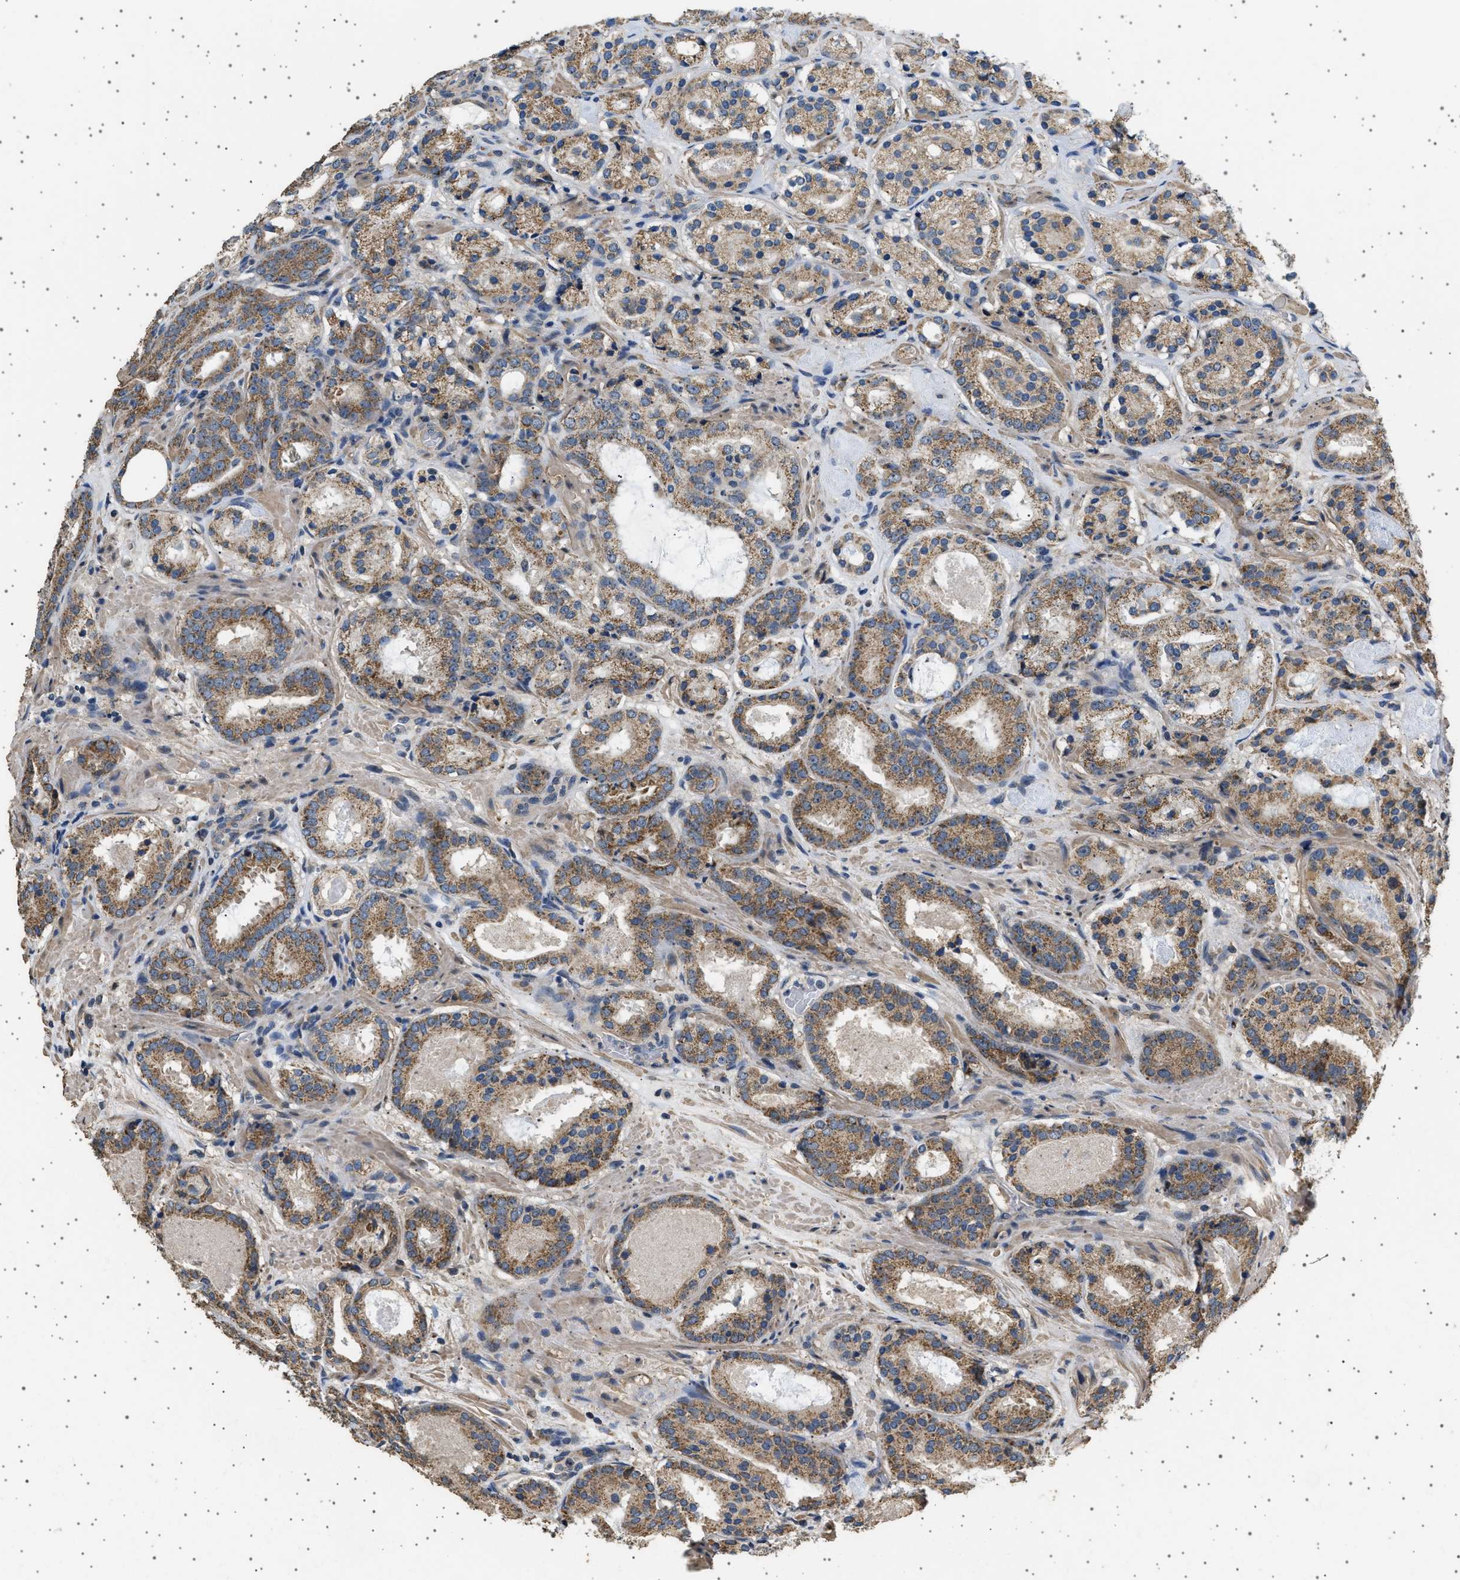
{"staining": {"intensity": "moderate", "quantity": ">75%", "location": "cytoplasmic/membranous"}, "tissue": "prostate cancer", "cell_type": "Tumor cells", "image_type": "cancer", "snomed": [{"axis": "morphology", "description": "Adenocarcinoma, Low grade"}, {"axis": "topography", "description": "Prostate"}], "caption": "Immunohistochemistry image of neoplastic tissue: prostate cancer stained using immunohistochemistry (IHC) displays medium levels of moderate protein expression localized specifically in the cytoplasmic/membranous of tumor cells, appearing as a cytoplasmic/membranous brown color.", "gene": "KCNA4", "patient": {"sex": "male", "age": 69}}